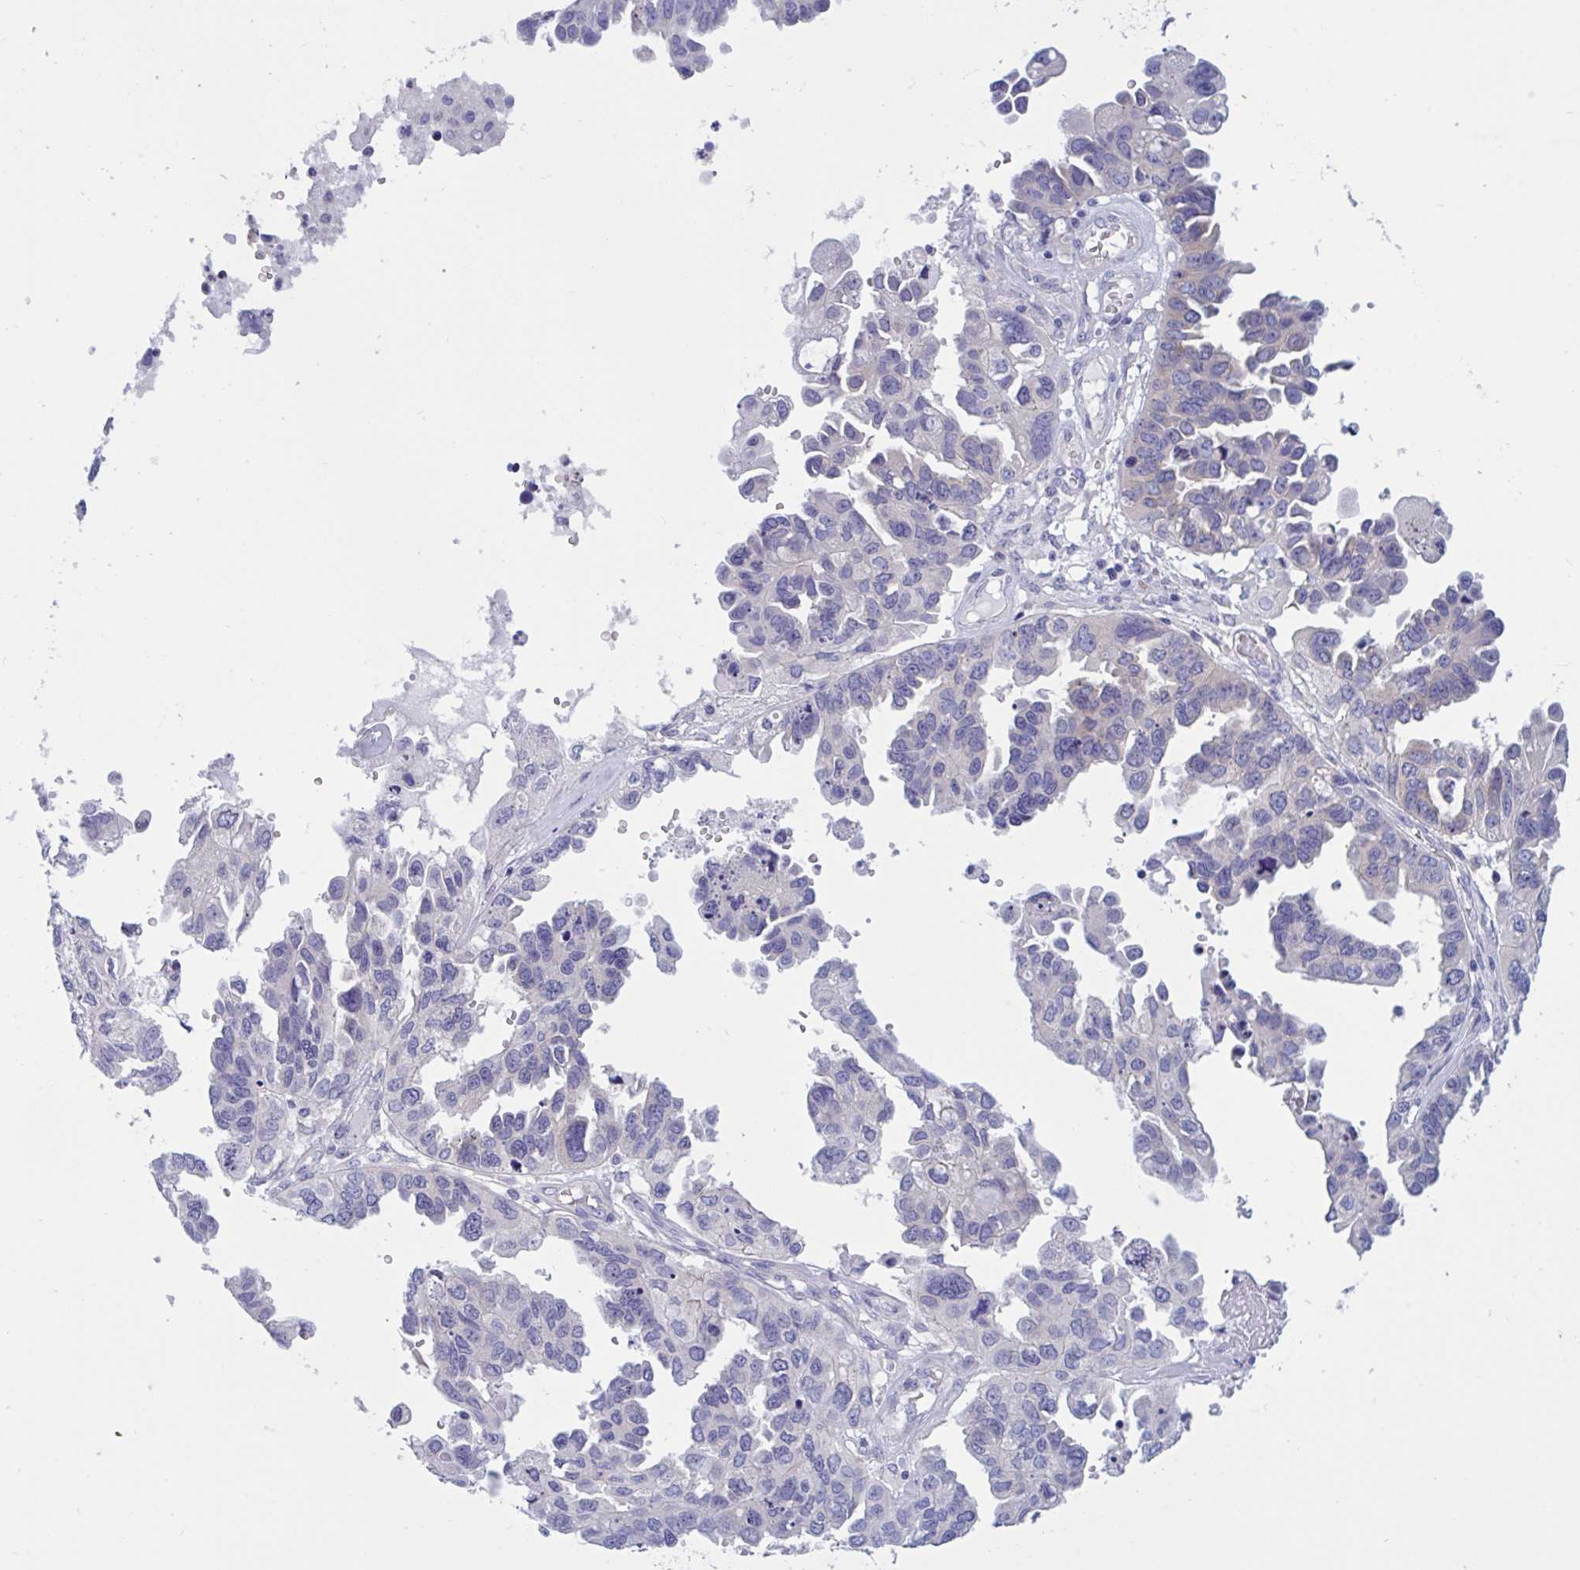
{"staining": {"intensity": "negative", "quantity": "none", "location": "none"}, "tissue": "ovarian cancer", "cell_type": "Tumor cells", "image_type": "cancer", "snomed": [{"axis": "morphology", "description": "Cystadenocarcinoma, serous, NOS"}, {"axis": "topography", "description": "Ovary"}], "caption": "Tumor cells show no significant protein positivity in serous cystadenocarcinoma (ovarian). (DAB immunohistochemistry, high magnification).", "gene": "OXLD1", "patient": {"sex": "female", "age": 53}}